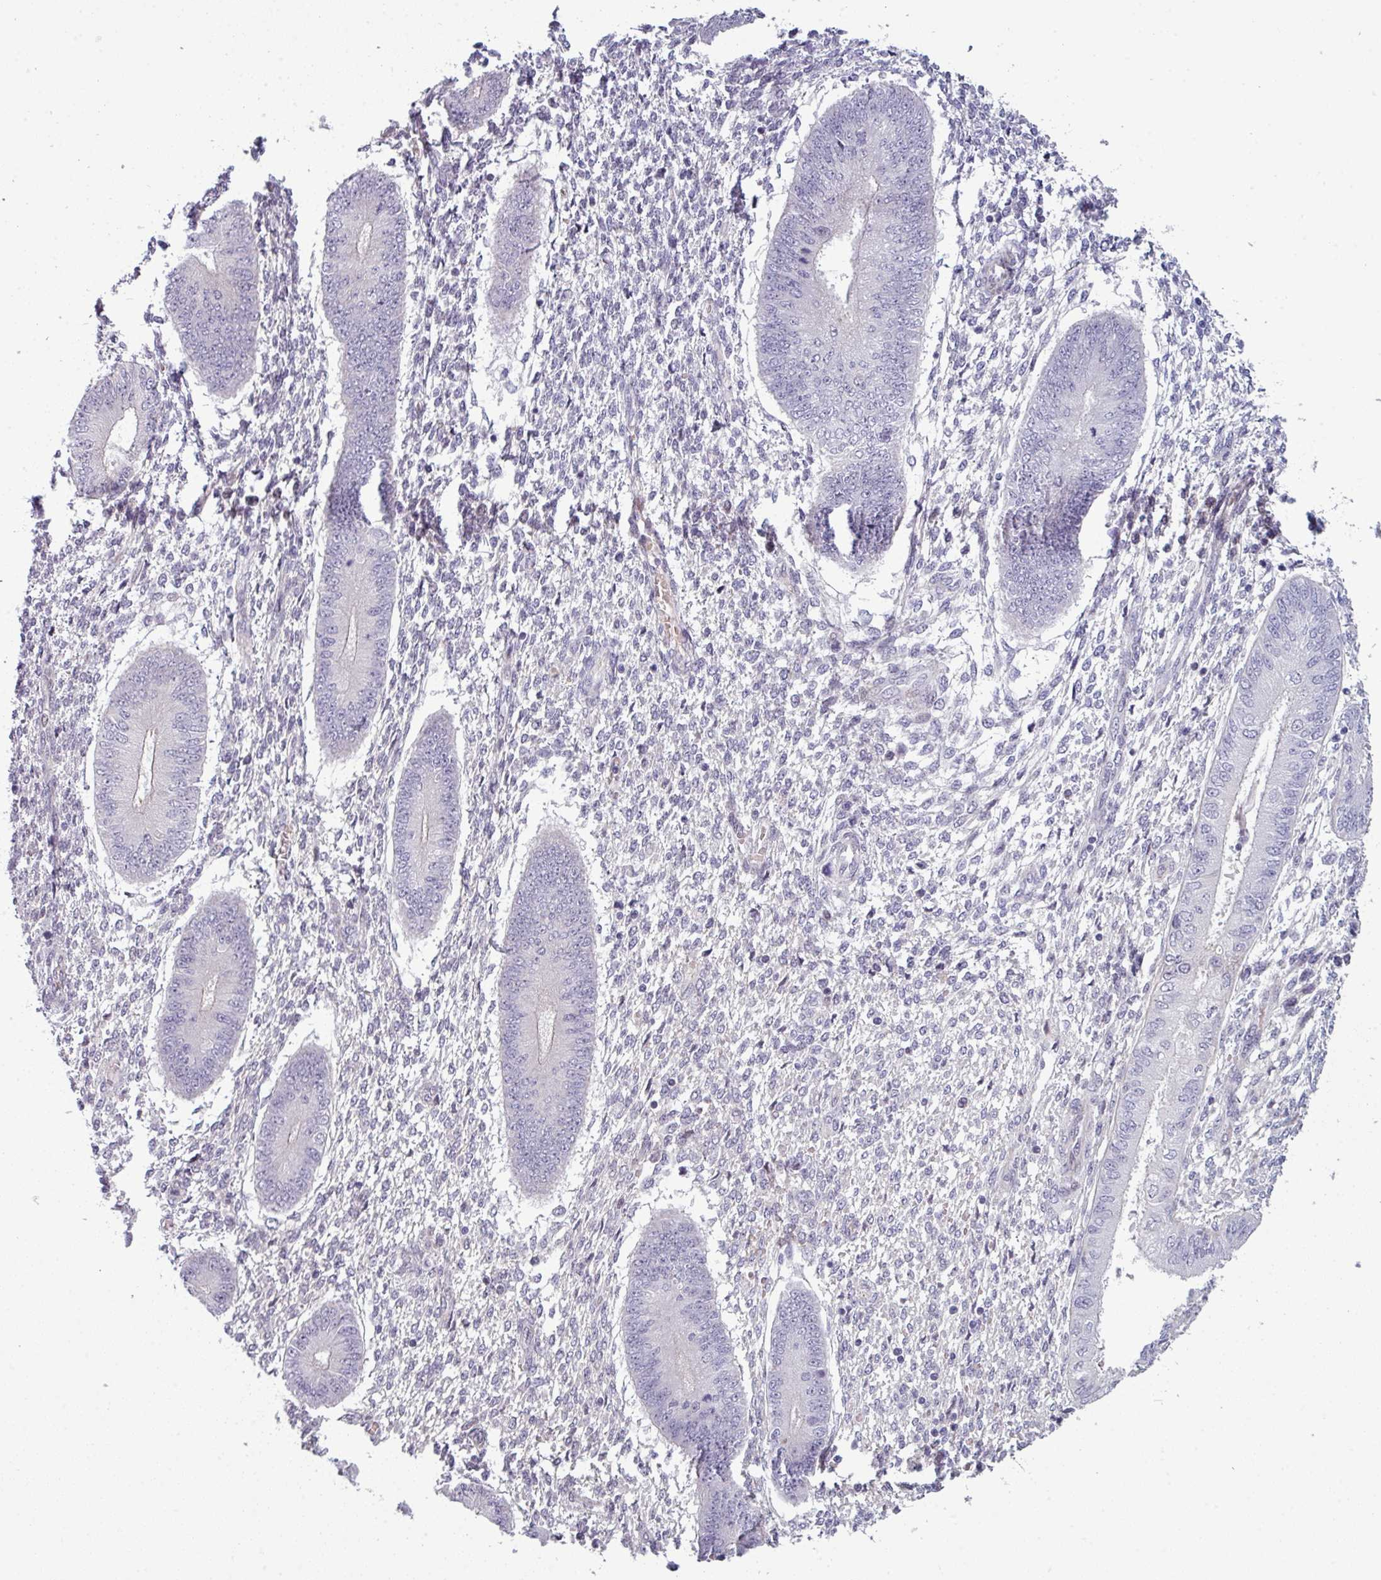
{"staining": {"intensity": "negative", "quantity": "none", "location": "none"}, "tissue": "endometrium", "cell_type": "Cells in endometrial stroma", "image_type": "normal", "snomed": [{"axis": "morphology", "description": "Normal tissue, NOS"}, {"axis": "topography", "description": "Endometrium"}], "caption": "A high-resolution histopathology image shows immunohistochemistry staining of unremarkable endometrium, which demonstrates no significant positivity in cells in endometrial stroma.", "gene": "PRAMEF12", "patient": {"sex": "female", "age": 49}}